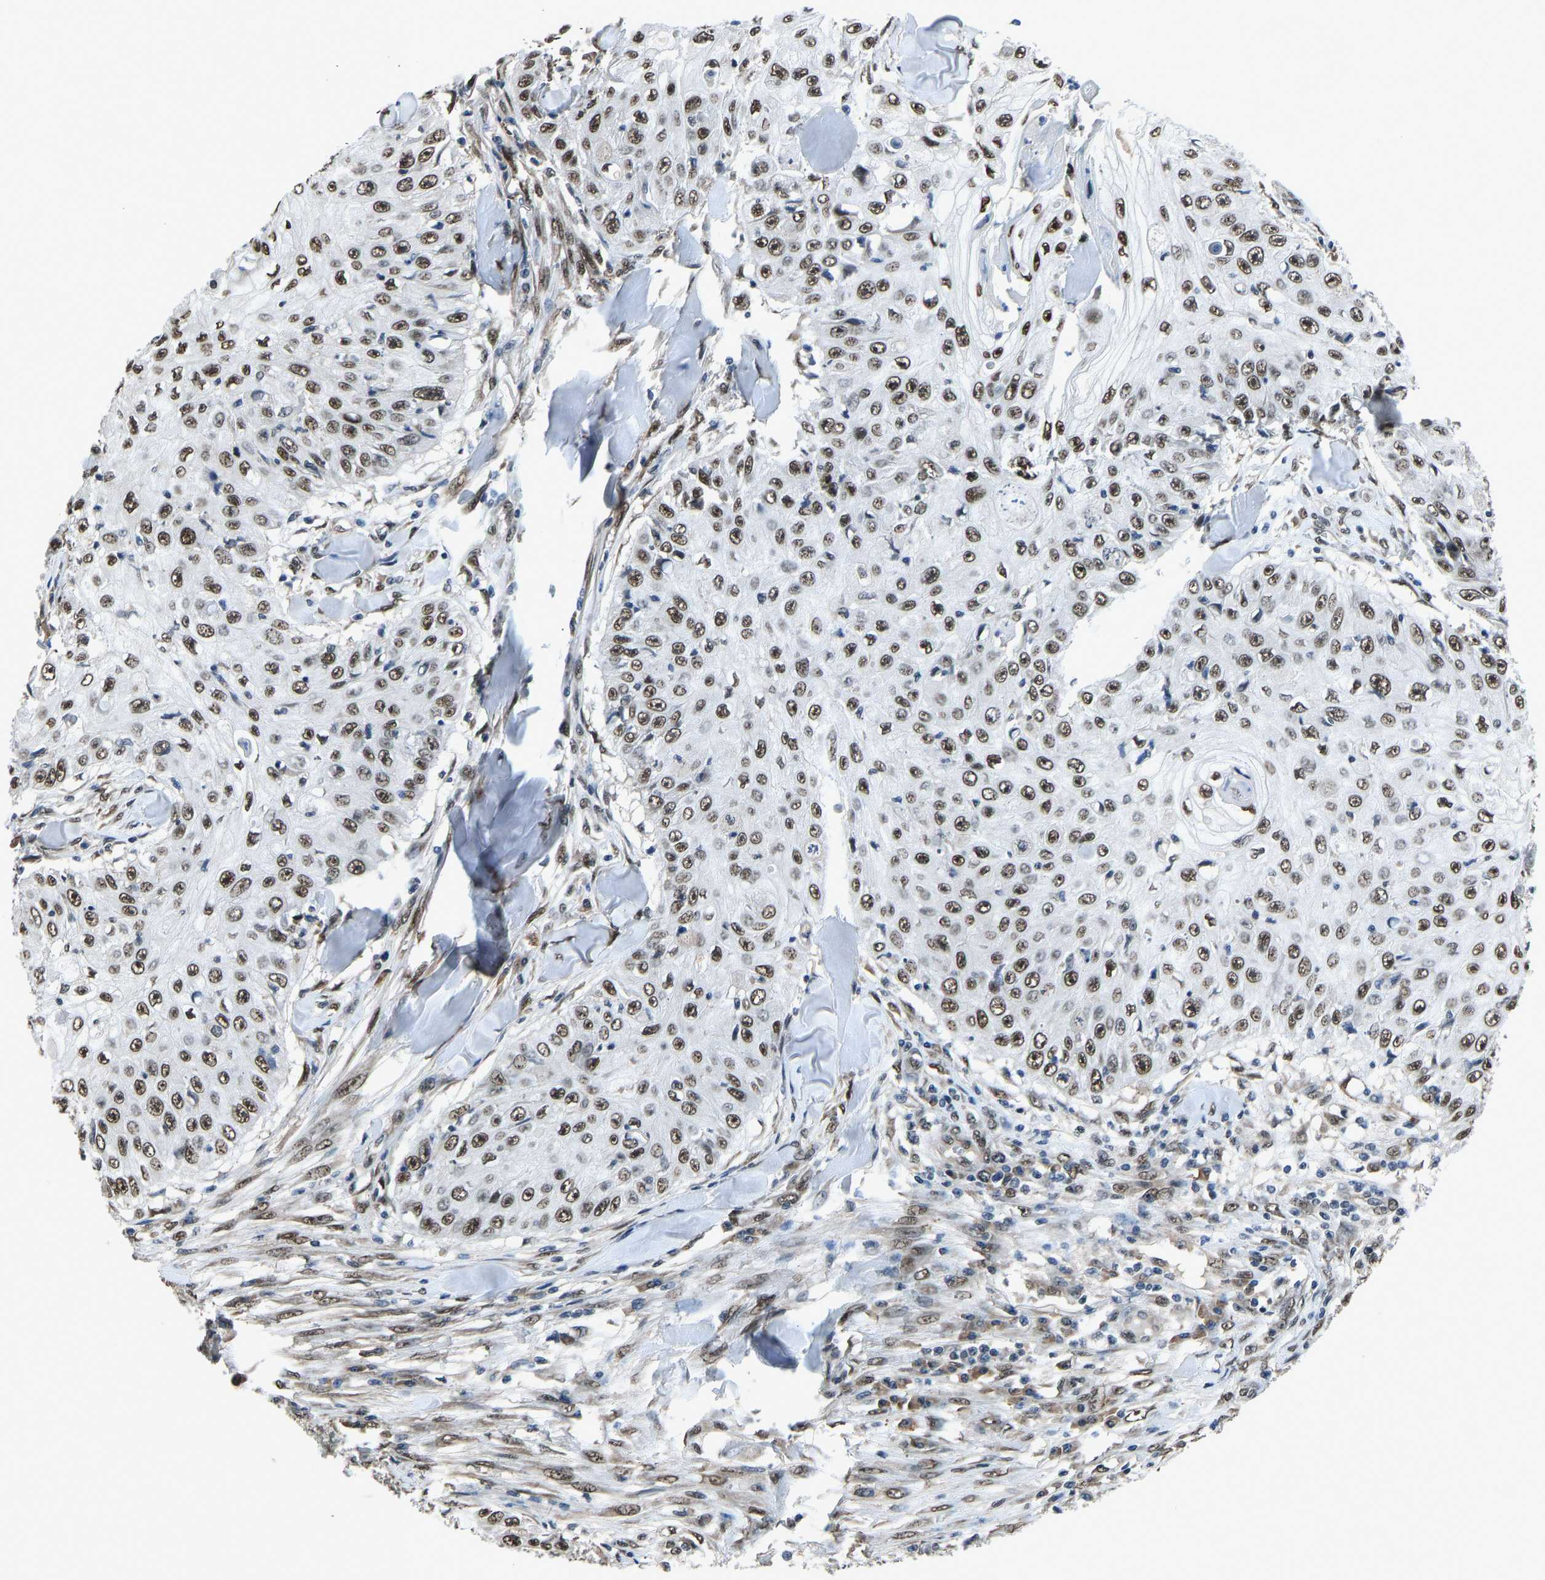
{"staining": {"intensity": "moderate", "quantity": ">75%", "location": "nuclear"}, "tissue": "skin cancer", "cell_type": "Tumor cells", "image_type": "cancer", "snomed": [{"axis": "morphology", "description": "Squamous cell carcinoma, NOS"}, {"axis": "topography", "description": "Skin"}], "caption": "About >75% of tumor cells in human skin cancer (squamous cell carcinoma) demonstrate moderate nuclear protein positivity as visualized by brown immunohistochemical staining.", "gene": "FOS", "patient": {"sex": "male", "age": 86}}